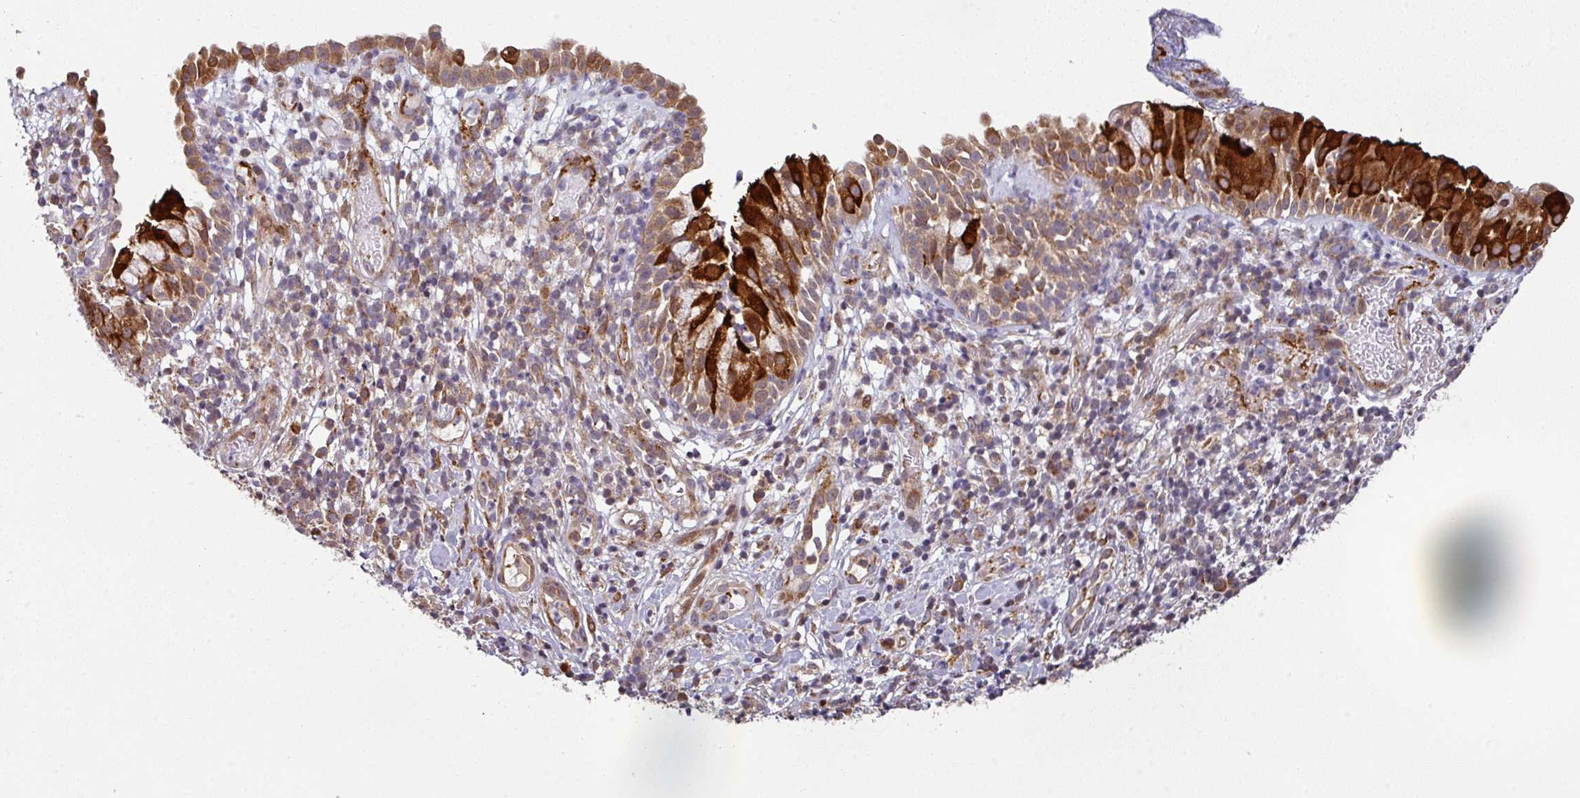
{"staining": {"intensity": "strong", "quantity": ">75%", "location": "cytoplasmic/membranous"}, "tissue": "nasopharynx", "cell_type": "Respiratory epithelial cells", "image_type": "normal", "snomed": [{"axis": "morphology", "description": "Normal tissue, NOS"}, {"axis": "topography", "description": "Nasopharynx"}], "caption": "IHC micrograph of unremarkable nasopharynx stained for a protein (brown), which exhibits high levels of strong cytoplasmic/membranous positivity in about >75% of respiratory epithelial cells.", "gene": "CASP2", "patient": {"sex": "male", "age": 65}}